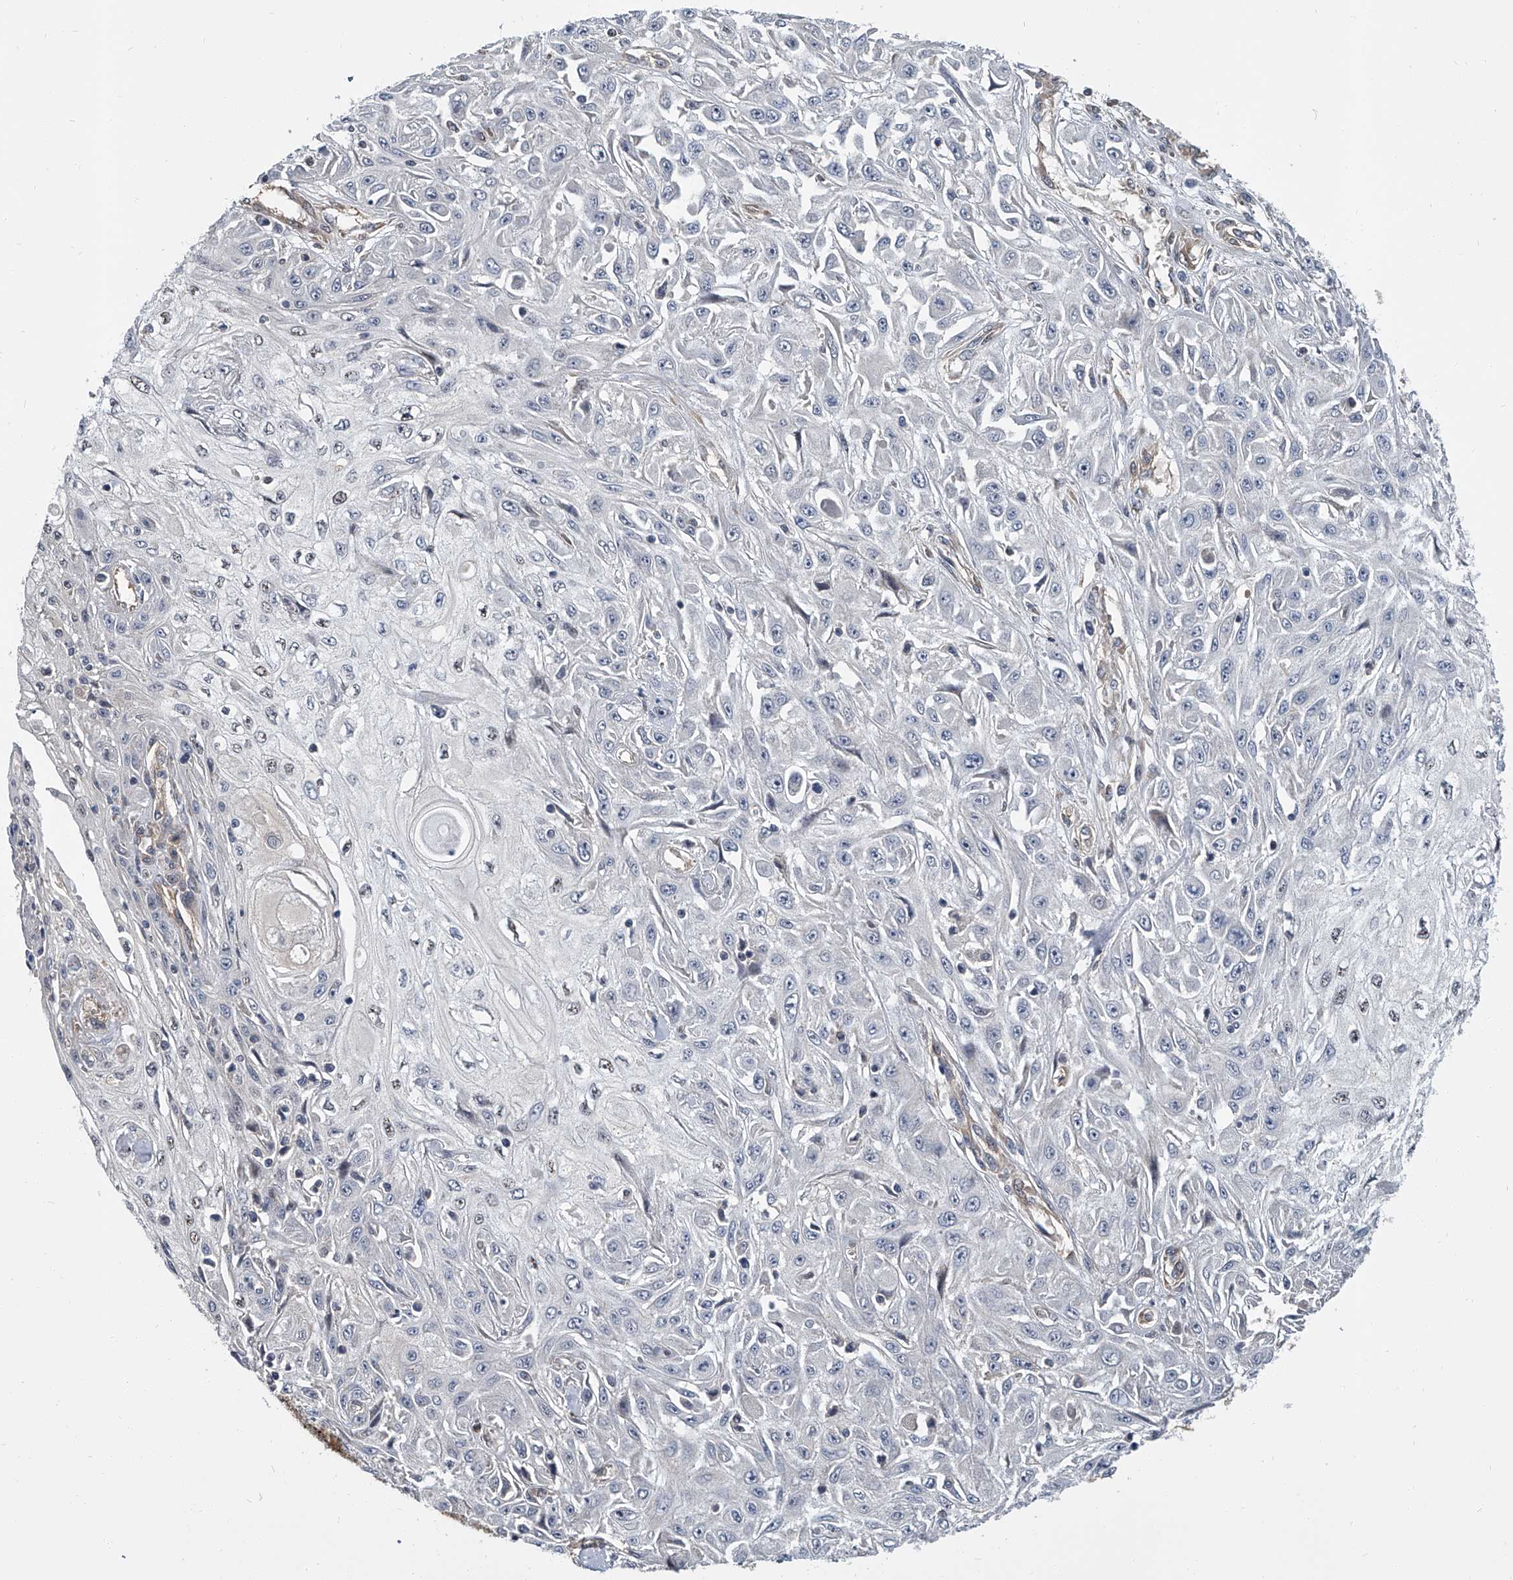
{"staining": {"intensity": "negative", "quantity": "none", "location": "none"}, "tissue": "skin cancer", "cell_type": "Tumor cells", "image_type": "cancer", "snomed": [{"axis": "morphology", "description": "Squamous cell carcinoma, NOS"}, {"axis": "morphology", "description": "Squamous cell carcinoma, metastatic, NOS"}, {"axis": "topography", "description": "Skin"}, {"axis": "topography", "description": "Lymph node"}], "caption": "This is a histopathology image of immunohistochemistry staining of skin metastatic squamous cell carcinoma, which shows no positivity in tumor cells. Nuclei are stained in blue.", "gene": "CD200", "patient": {"sex": "male", "age": 75}}